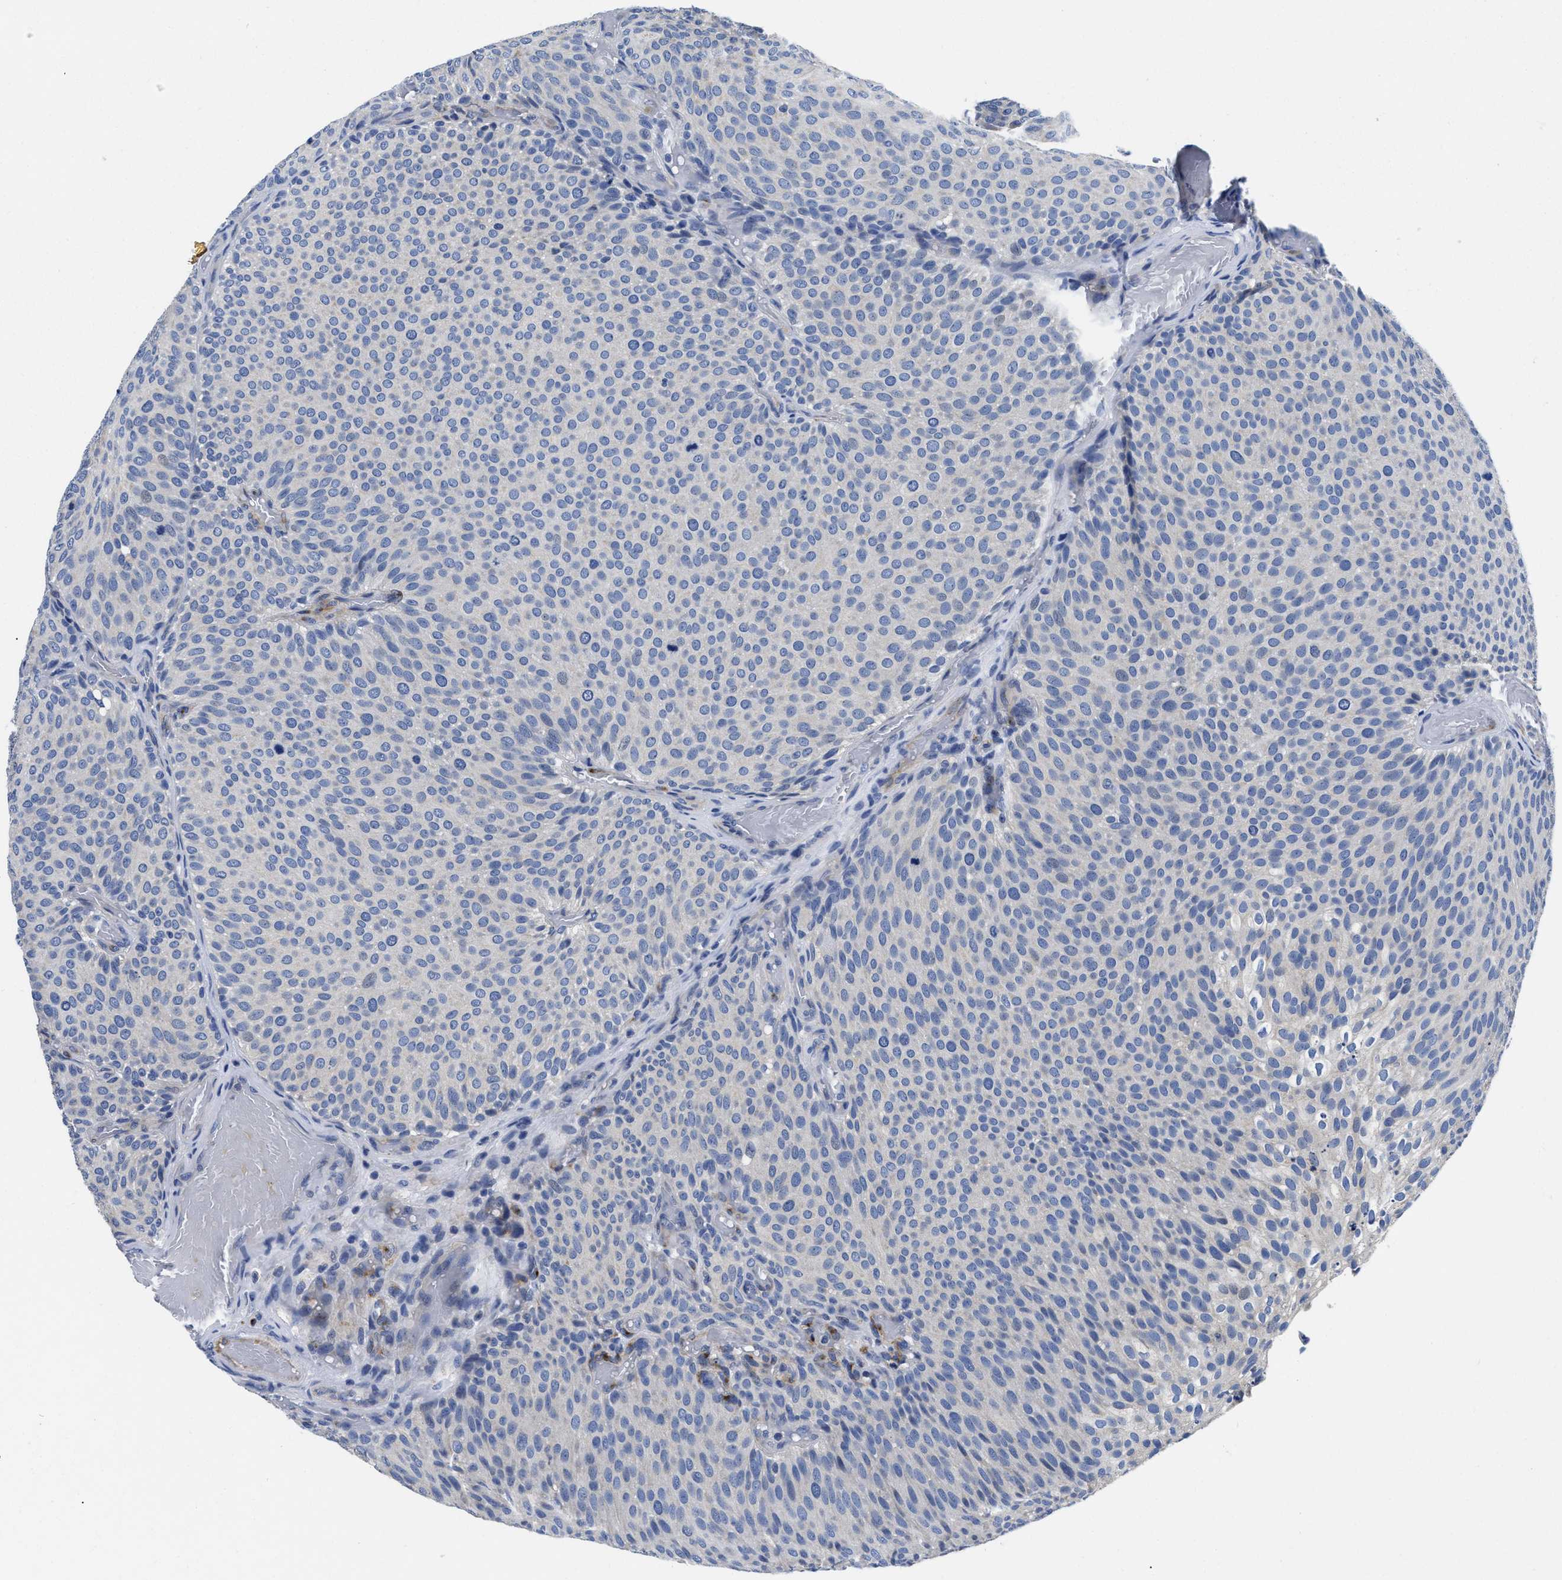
{"staining": {"intensity": "negative", "quantity": "none", "location": "none"}, "tissue": "urothelial cancer", "cell_type": "Tumor cells", "image_type": "cancer", "snomed": [{"axis": "morphology", "description": "Urothelial carcinoma, Low grade"}, {"axis": "topography", "description": "Urinary bladder"}], "caption": "This is an IHC photomicrograph of human urothelial cancer. There is no expression in tumor cells.", "gene": "SLC35F1", "patient": {"sex": "male", "age": 78}}